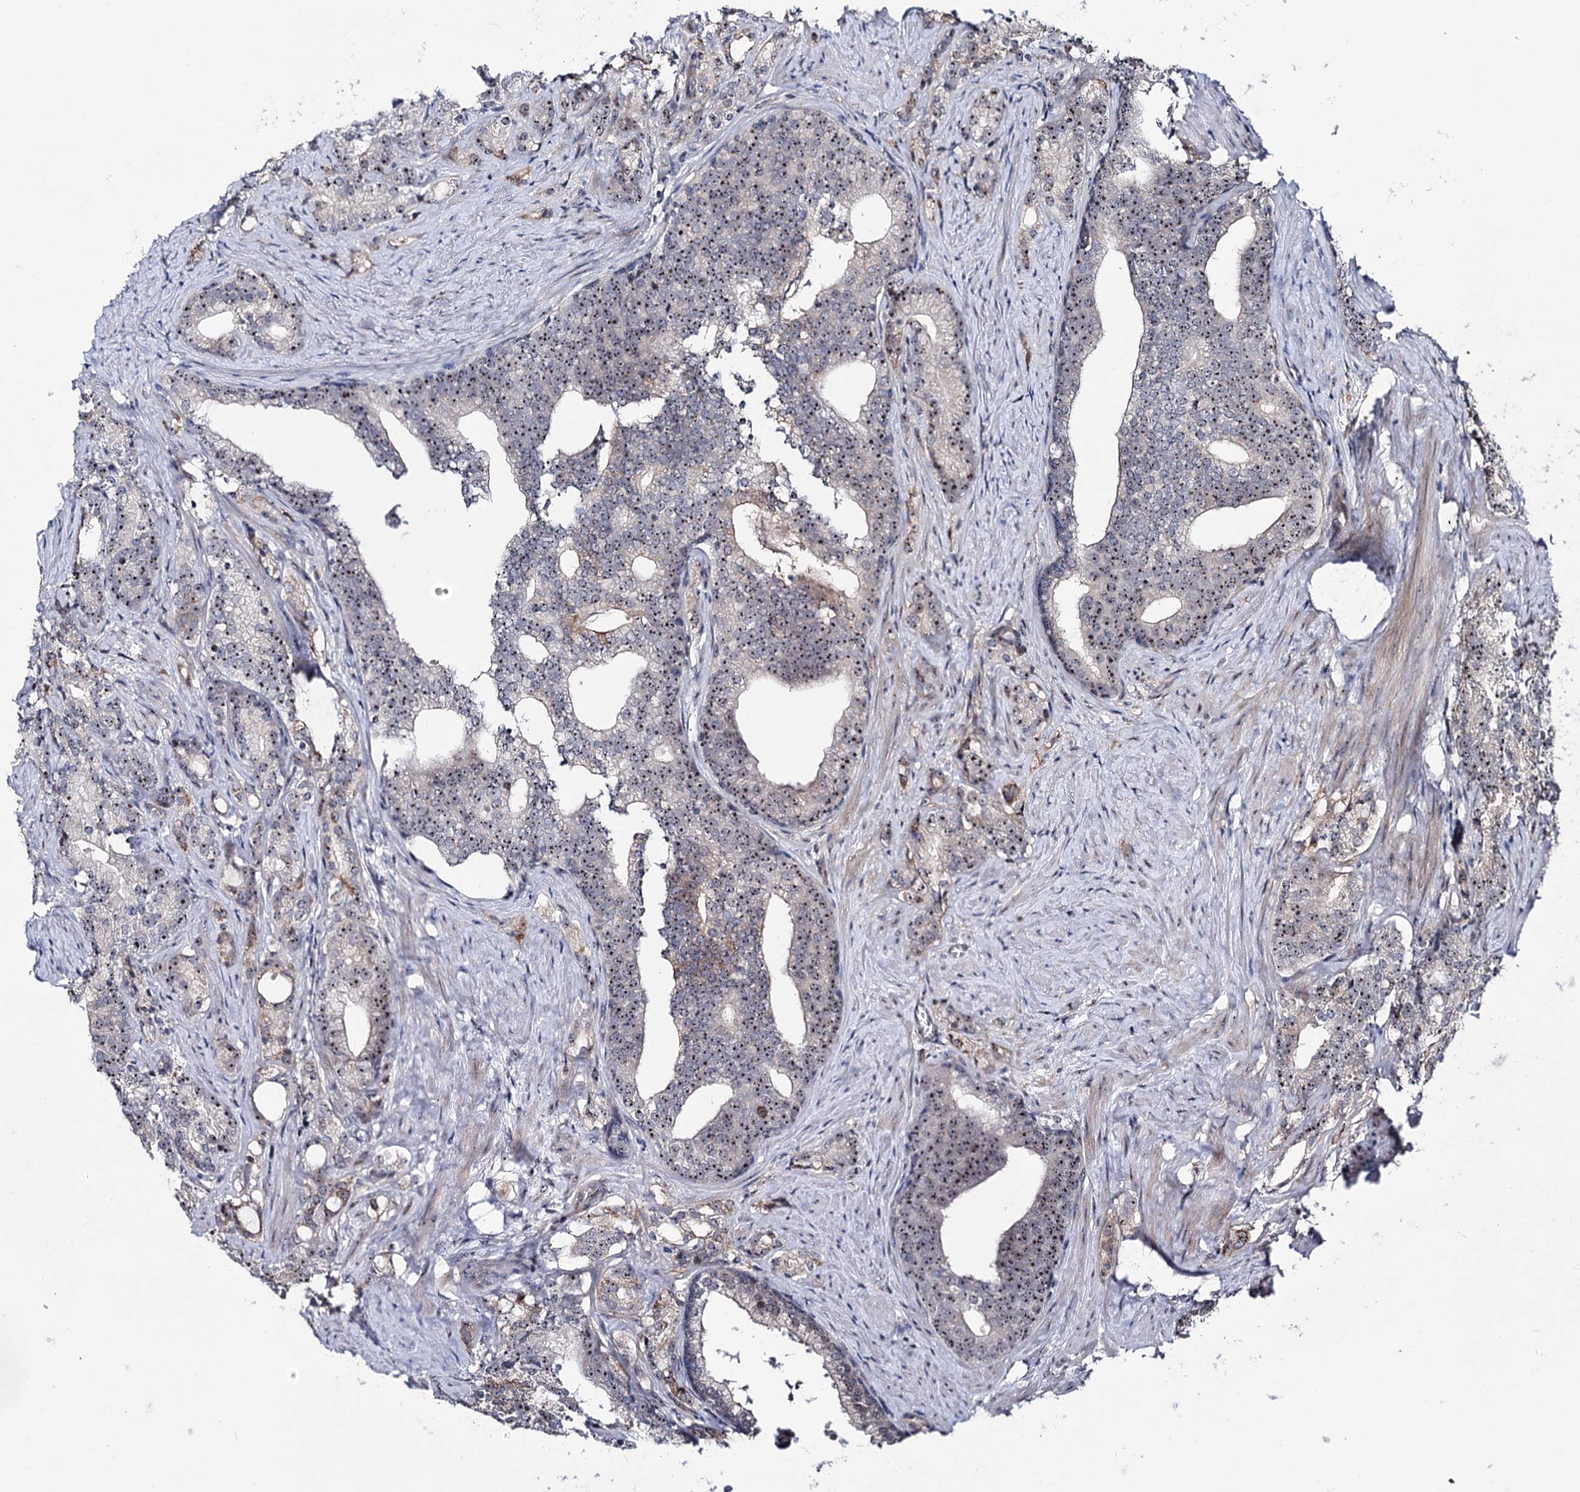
{"staining": {"intensity": "moderate", "quantity": ">75%", "location": "nuclear"}, "tissue": "prostate cancer", "cell_type": "Tumor cells", "image_type": "cancer", "snomed": [{"axis": "morphology", "description": "Adenocarcinoma, Low grade"}, {"axis": "topography", "description": "Prostate"}], "caption": "An image showing moderate nuclear staining in approximately >75% of tumor cells in prostate cancer (low-grade adenocarcinoma), as visualized by brown immunohistochemical staining.", "gene": "SUPT20H", "patient": {"sex": "male", "age": 71}}